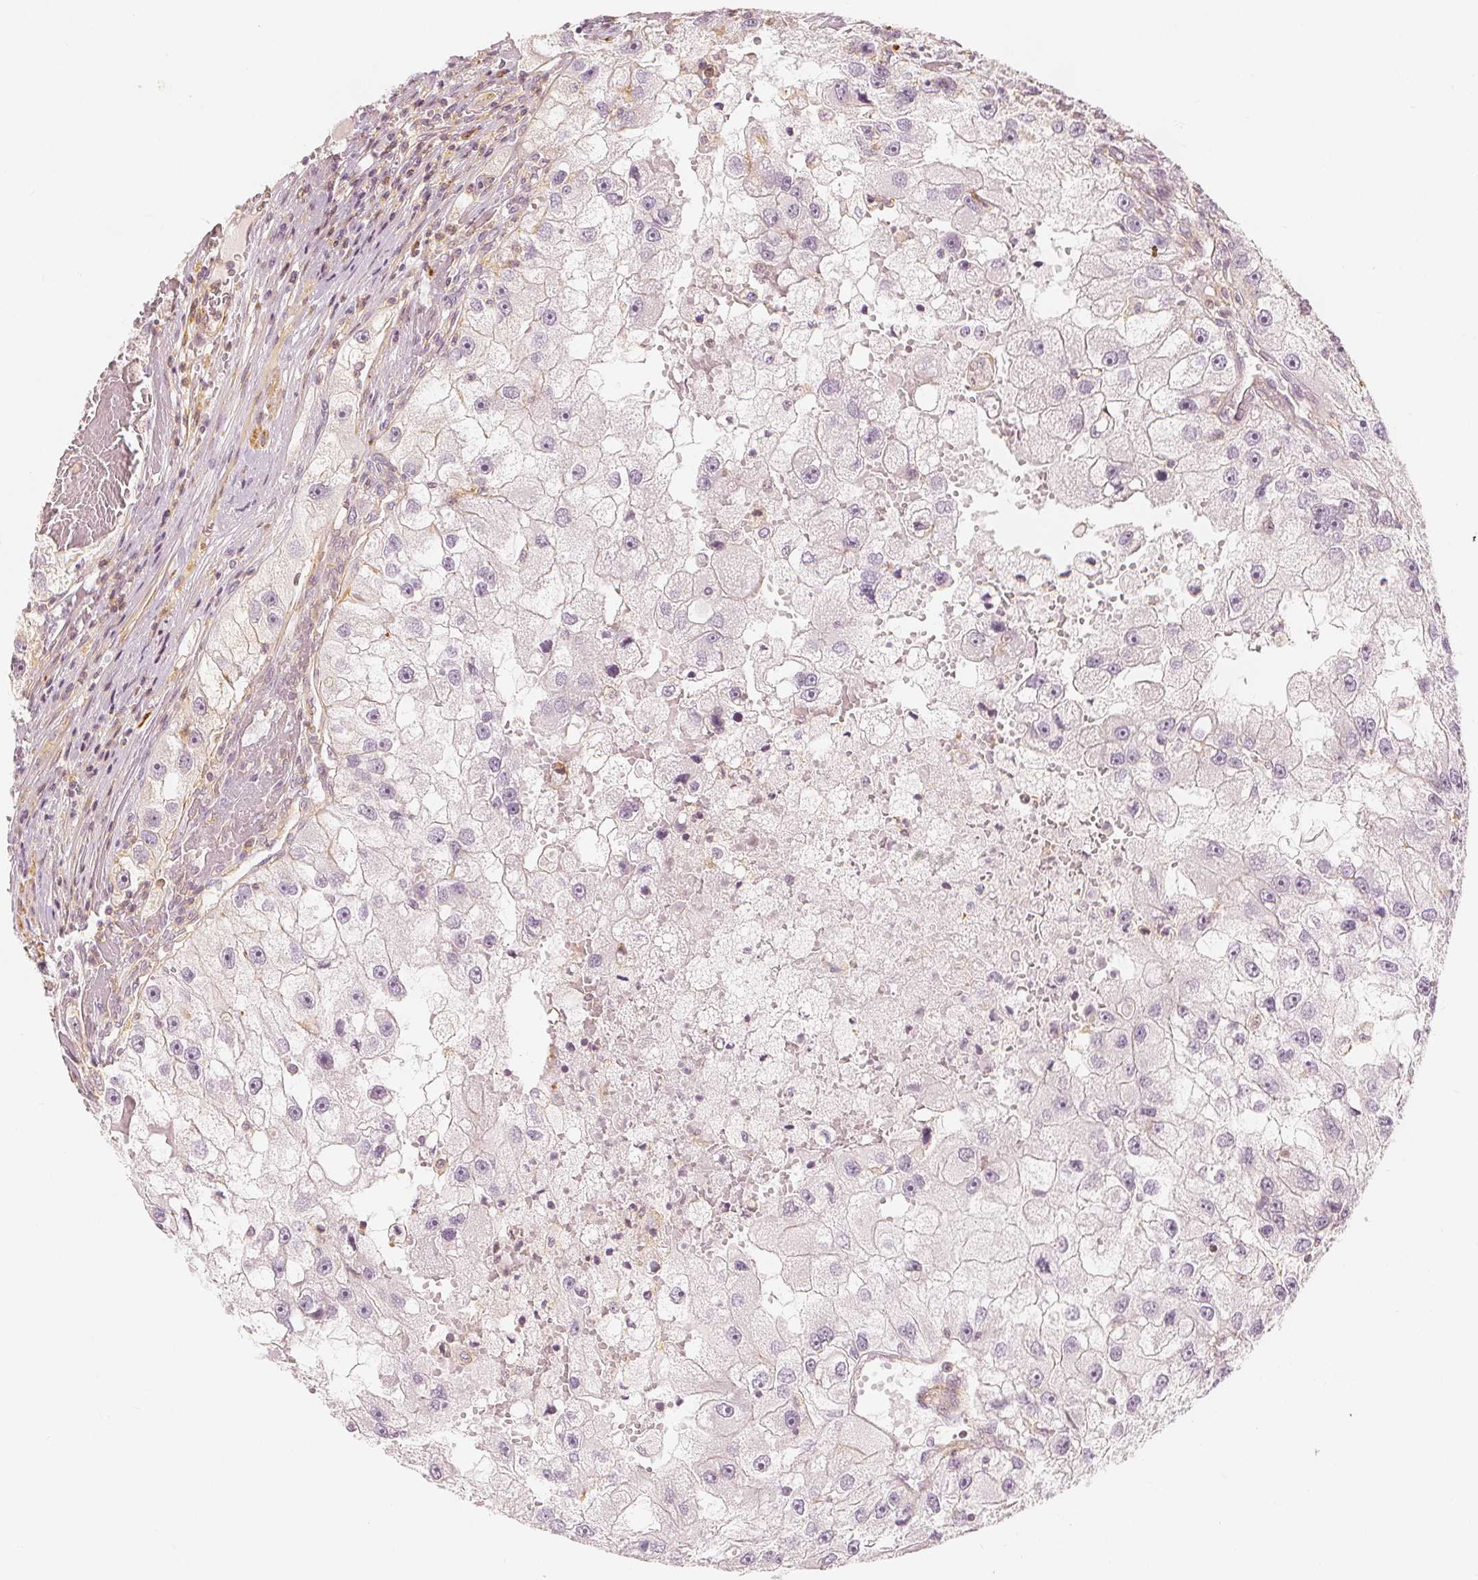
{"staining": {"intensity": "negative", "quantity": "none", "location": "none"}, "tissue": "renal cancer", "cell_type": "Tumor cells", "image_type": "cancer", "snomed": [{"axis": "morphology", "description": "Adenocarcinoma, NOS"}, {"axis": "topography", "description": "Kidney"}], "caption": "Immunohistochemistry (IHC) of human adenocarcinoma (renal) demonstrates no positivity in tumor cells.", "gene": "ARHGAP26", "patient": {"sex": "male", "age": 63}}